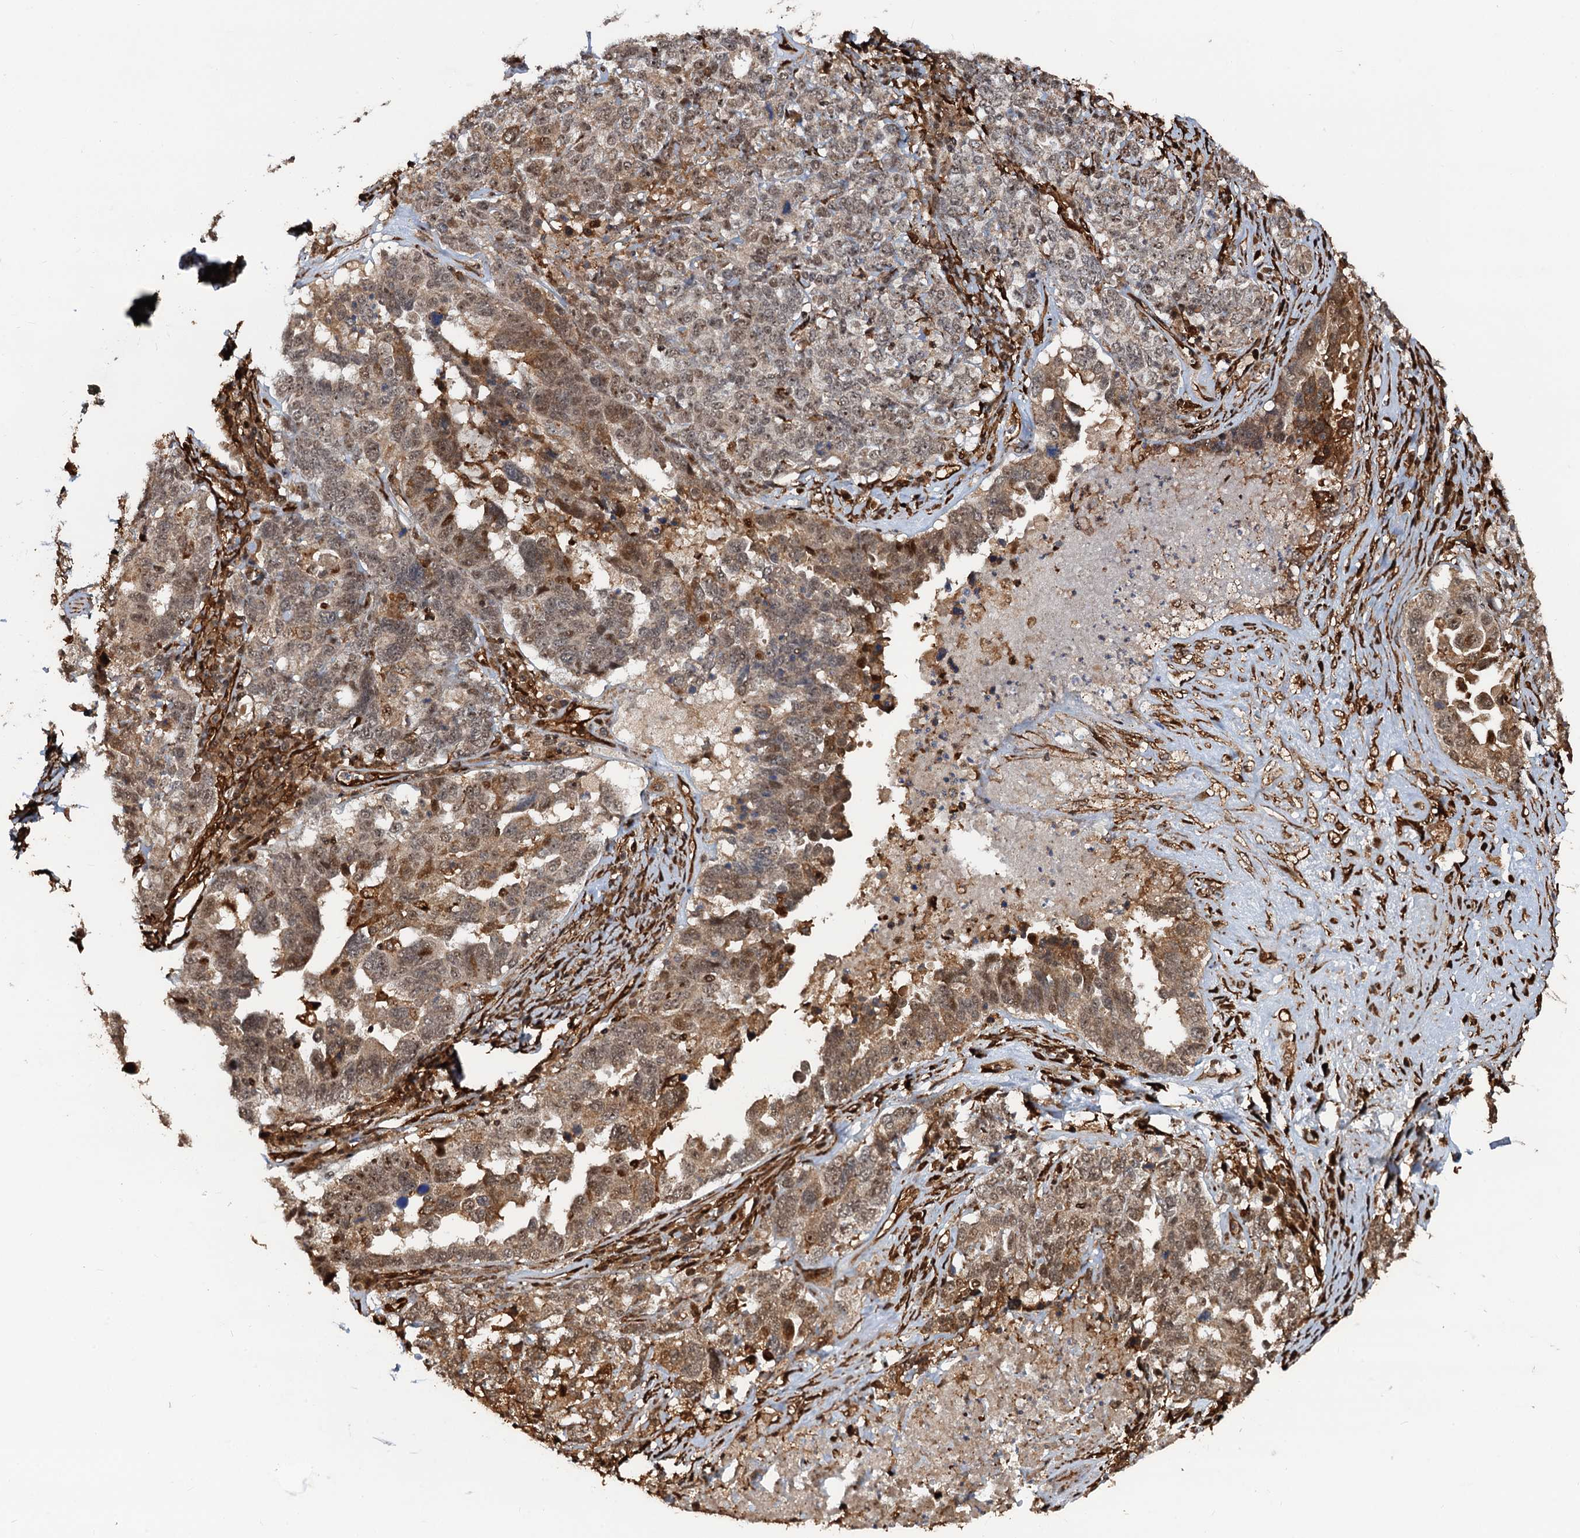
{"staining": {"intensity": "moderate", "quantity": "25%-75%", "location": "cytoplasmic/membranous,nuclear"}, "tissue": "ovarian cancer", "cell_type": "Tumor cells", "image_type": "cancer", "snomed": [{"axis": "morphology", "description": "Carcinoma, endometroid"}, {"axis": "topography", "description": "Ovary"}], "caption": "Moderate cytoplasmic/membranous and nuclear staining is appreciated in about 25%-75% of tumor cells in ovarian cancer. (DAB = brown stain, brightfield microscopy at high magnification).", "gene": "SNRNP25", "patient": {"sex": "female", "age": 62}}